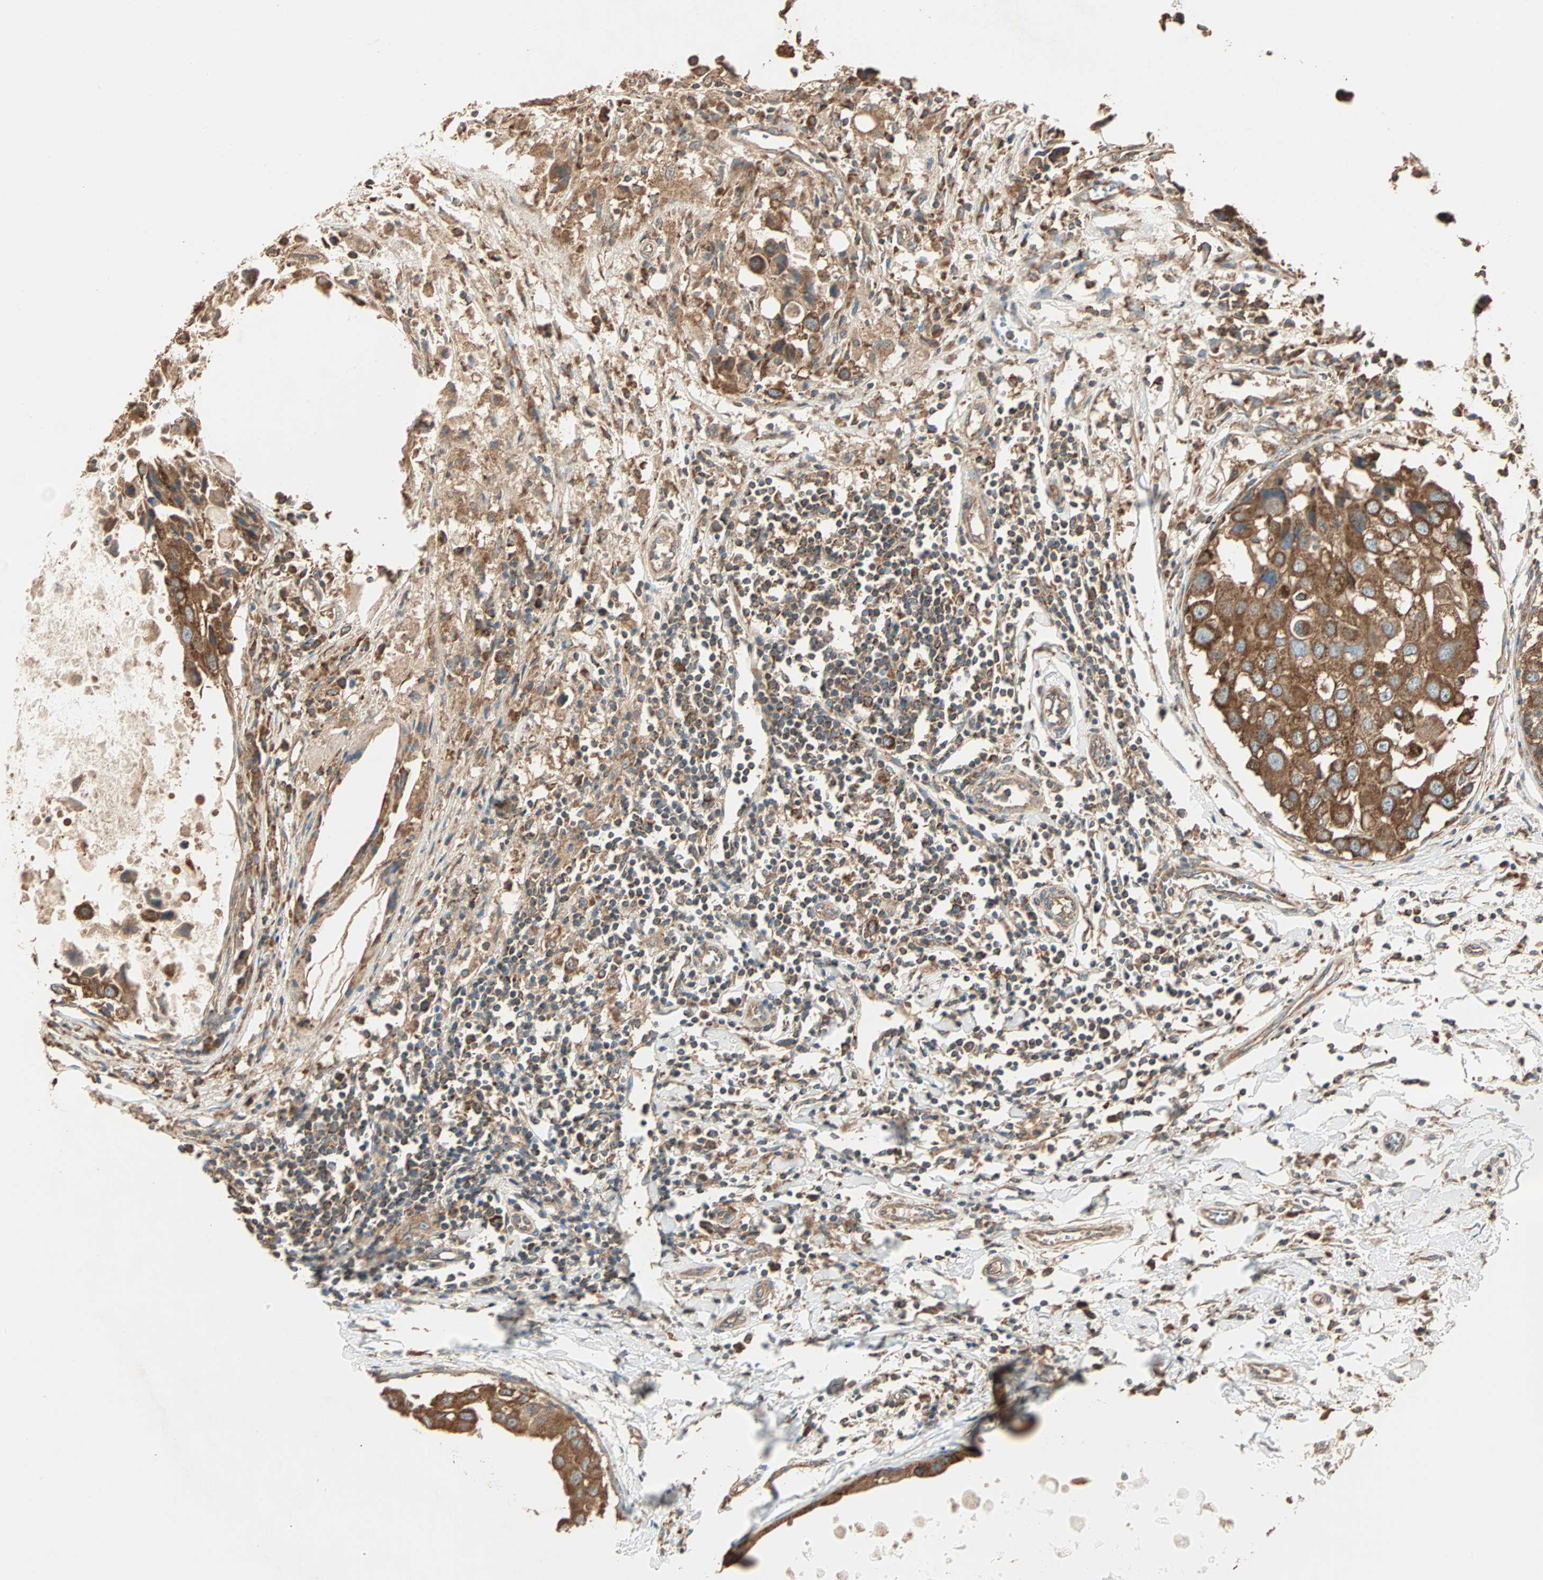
{"staining": {"intensity": "strong", "quantity": ">75%", "location": "cytoplasmic/membranous"}, "tissue": "breast cancer", "cell_type": "Tumor cells", "image_type": "cancer", "snomed": [{"axis": "morphology", "description": "Duct carcinoma"}, {"axis": "topography", "description": "Breast"}], "caption": "Tumor cells demonstrate strong cytoplasmic/membranous expression in about >75% of cells in breast cancer.", "gene": "EIF4G2", "patient": {"sex": "female", "age": 27}}